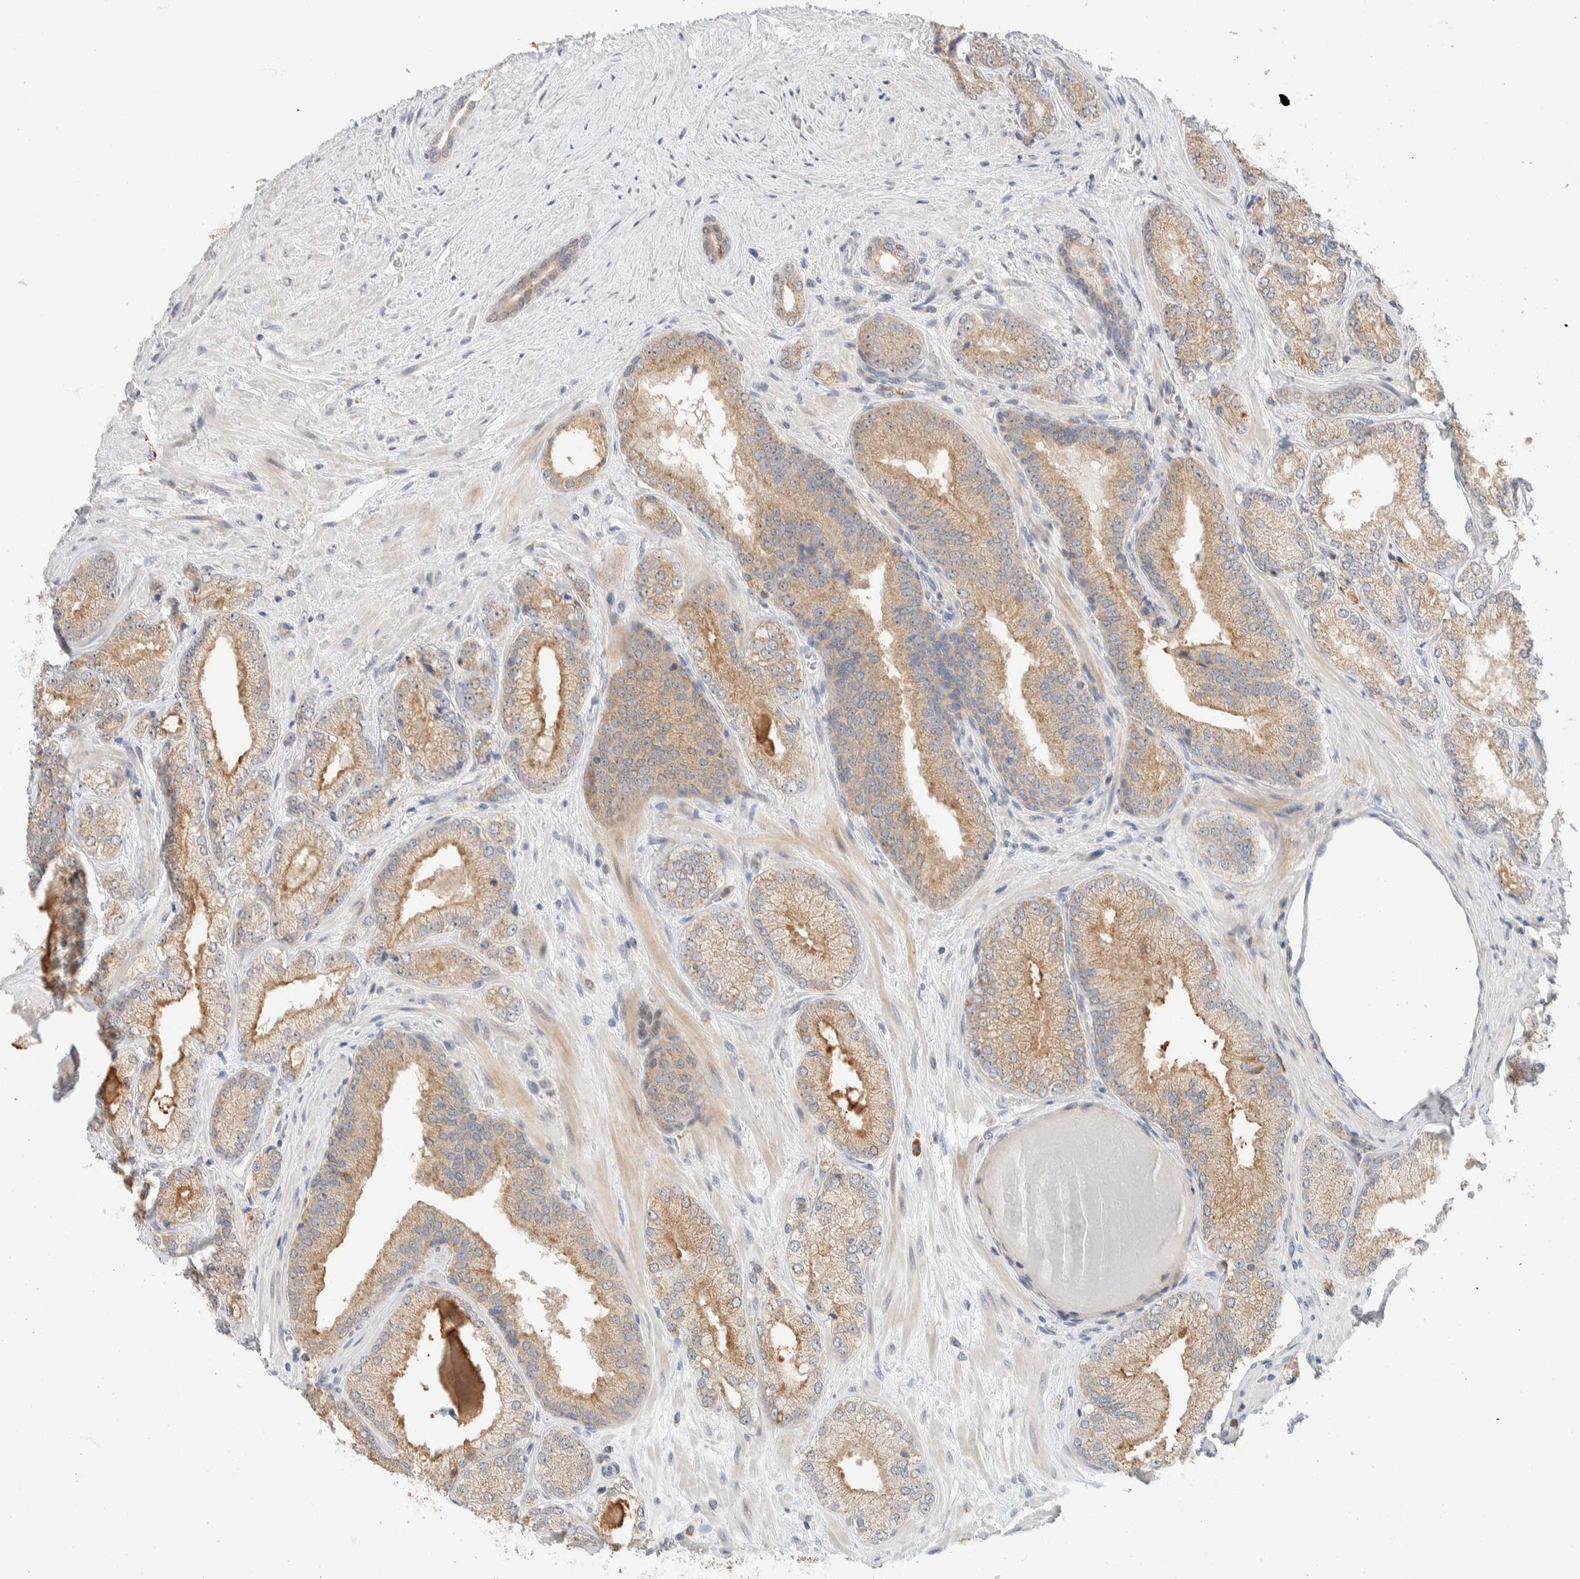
{"staining": {"intensity": "moderate", "quantity": ">75%", "location": "cytoplasmic/membranous"}, "tissue": "prostate cancer", "cell_type": "Tumor cells", "image_type": "cancer", "snomed": [{"axis": "morphology", "description": "Adenocarcinoma, Low grade"}, {"axis": "topography", "description": "Prostate"}], "caption": "Human prostate cancer stained with a protein marker demonstrates moderate staining in tumor cells.", "gene": "HDHD3", "patient": {"sex": "male", "age": 65}}